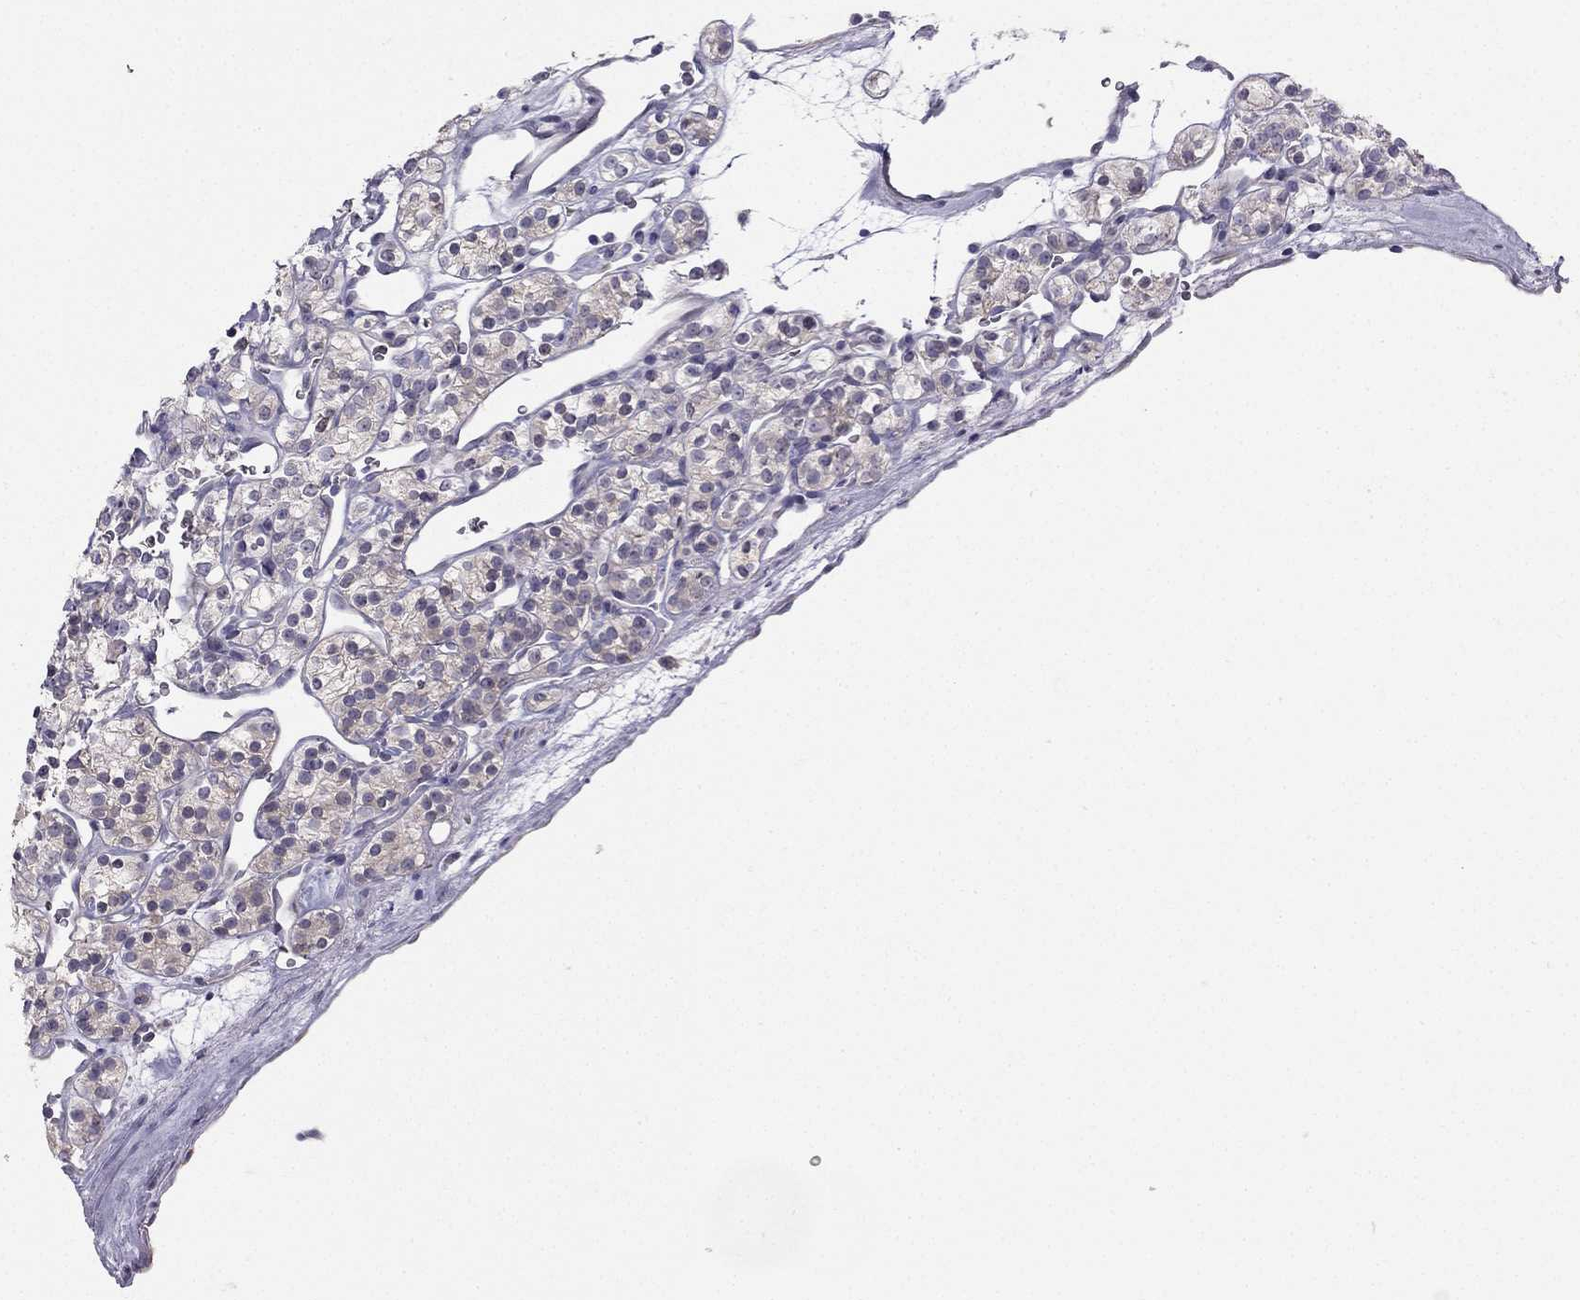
{"staining": {"intensity": "weak", "quantity": "<25%", "location": "nuclear"}, "tissue": "renal cancer", "cell_type": "Tumor cells", "image_type": "cancer", "snomed": [{"axis": "morphology", "description": "Adenocarcinoma, NOS"}, {"axis": "topography", "description": "Kidney"}], "caption": "The image shows no significant expression in tumor cells of adenocarcinoma (renal).", "gene": "RSPH14", "patient": {"sex": "male", "age": 77}}